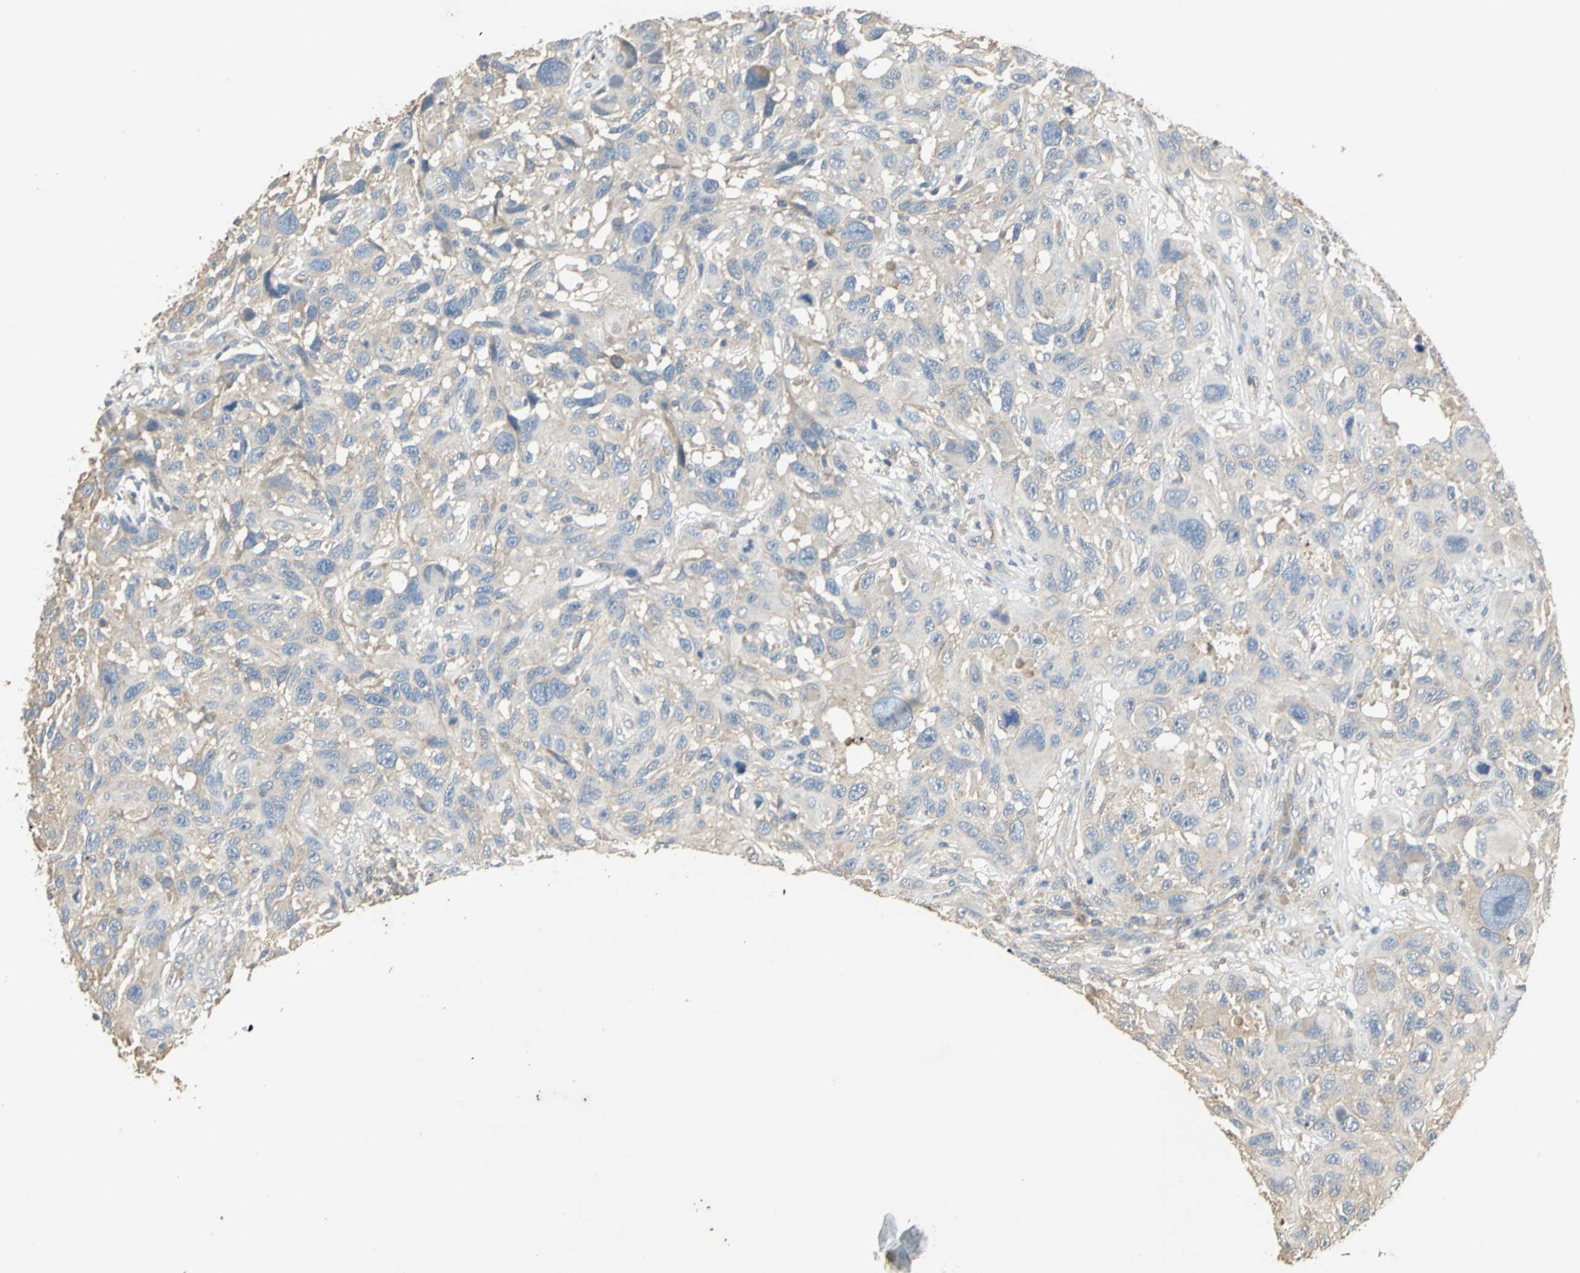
{"staining": {"intensity": "weak", "quantity": "25%-75%", "location": "cytoplasmic/membranous"}, "tissue": "melanoma", "cell_type": "Tumor cells", "image_type": "cancer", "snomed": [{"axis": "morphology", "description": "Malignant melanoma, NOS"}, {"axis": "topography", "description": "Skin"}], "caption": "A low amount of weak cytoplasmic/membranous staining is appreciated in about 25%-75% of tumor cells in malignant melanoma tissue.", "gene": "RAPGEF1", "patient": {"sex": "male", "age": 53}}